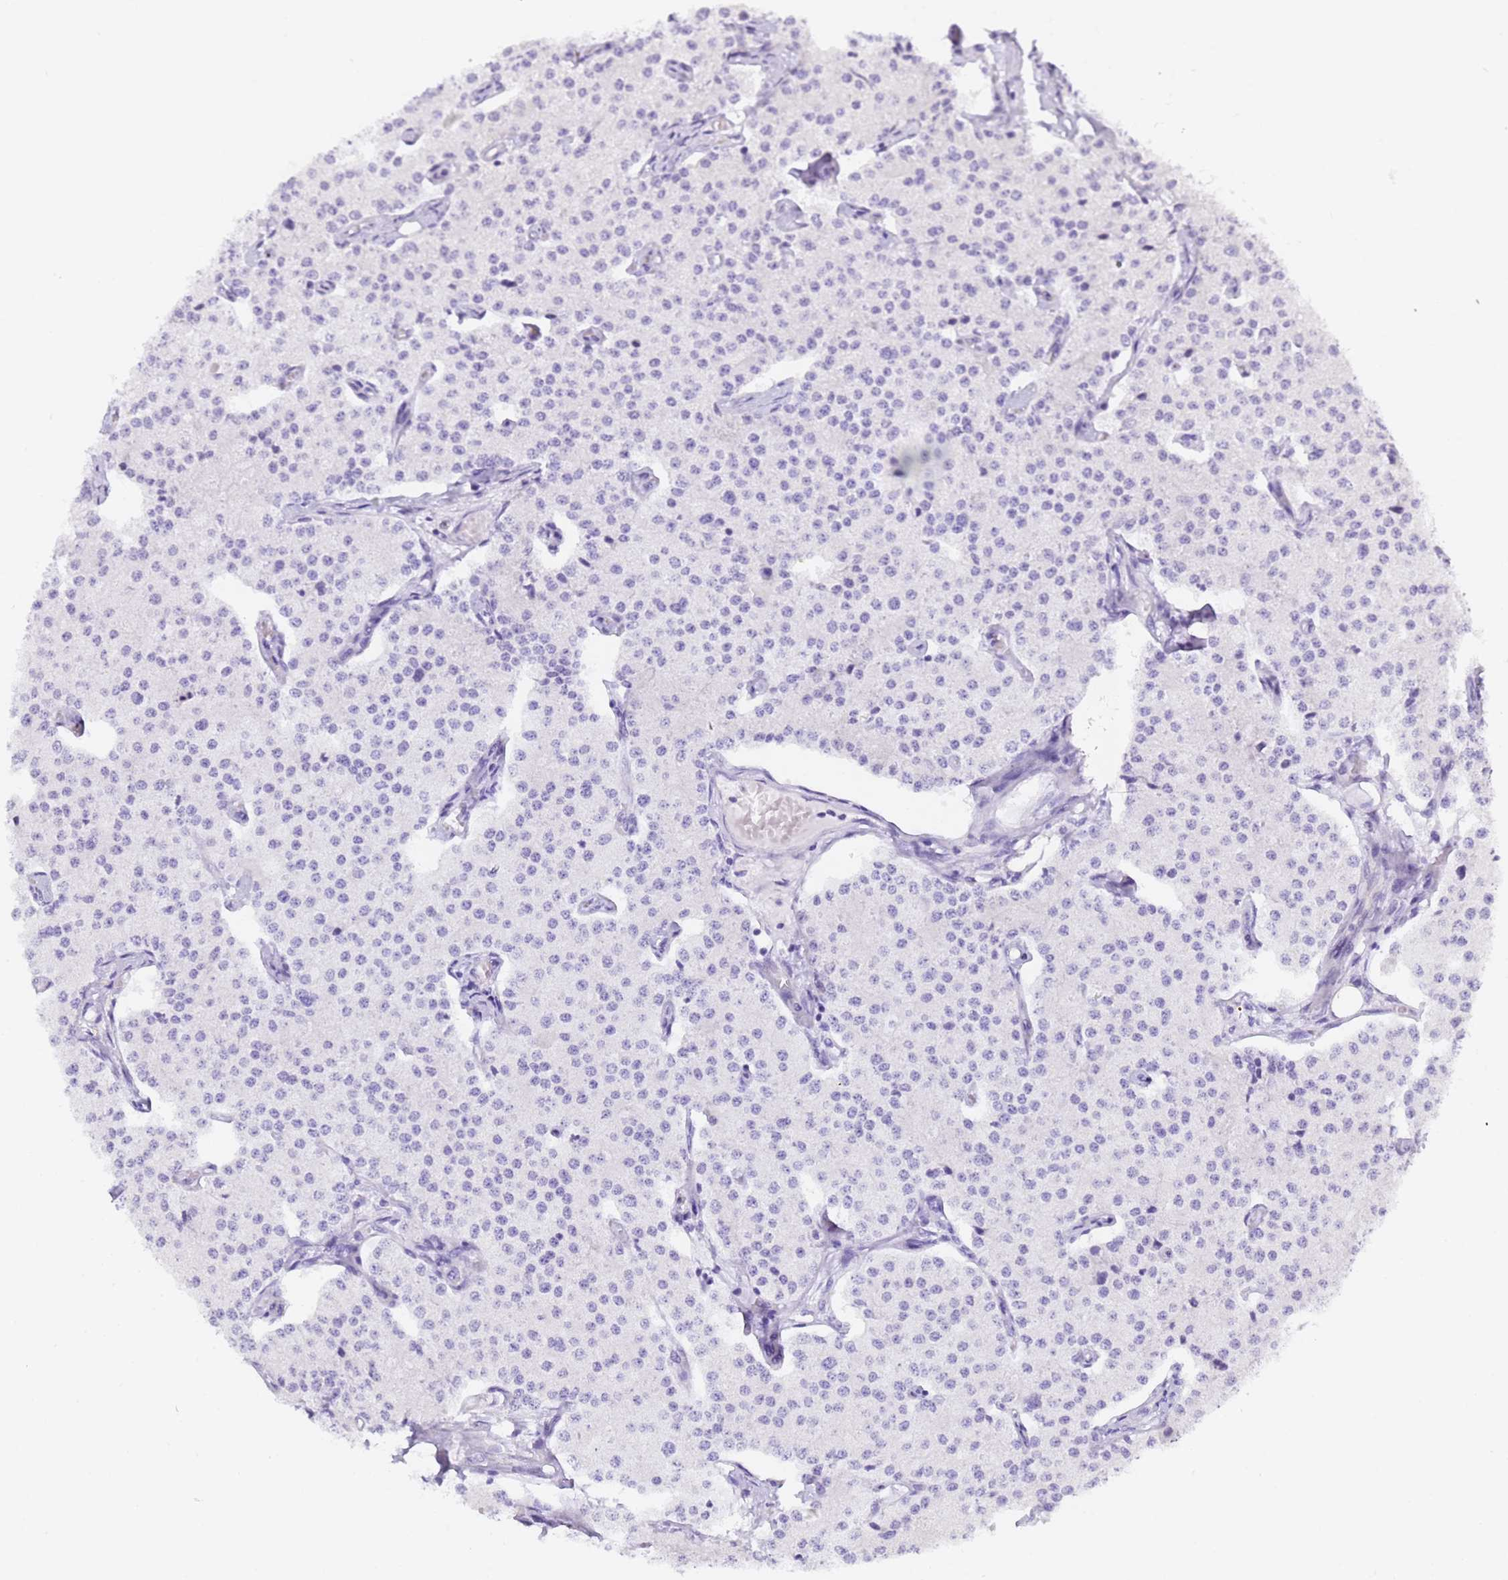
{"staining": {"intensity": "negative", "quantity": "none", "location": "none"}, "tissue": "carcinoid", "cell_type": "Tumor cells", "image_type": "cancer", "snomed": [{"axis": "morphology", "description": "Carcinoid, malignant, NOS"}, {"axis": "topography", "description": "Colon"}], "caption": "The photomicrograph exhibits no significant positivity in tumor cells of carcinoid.", "gene": "GABRA1", "patient": {"sex": "female", "age": 52}}